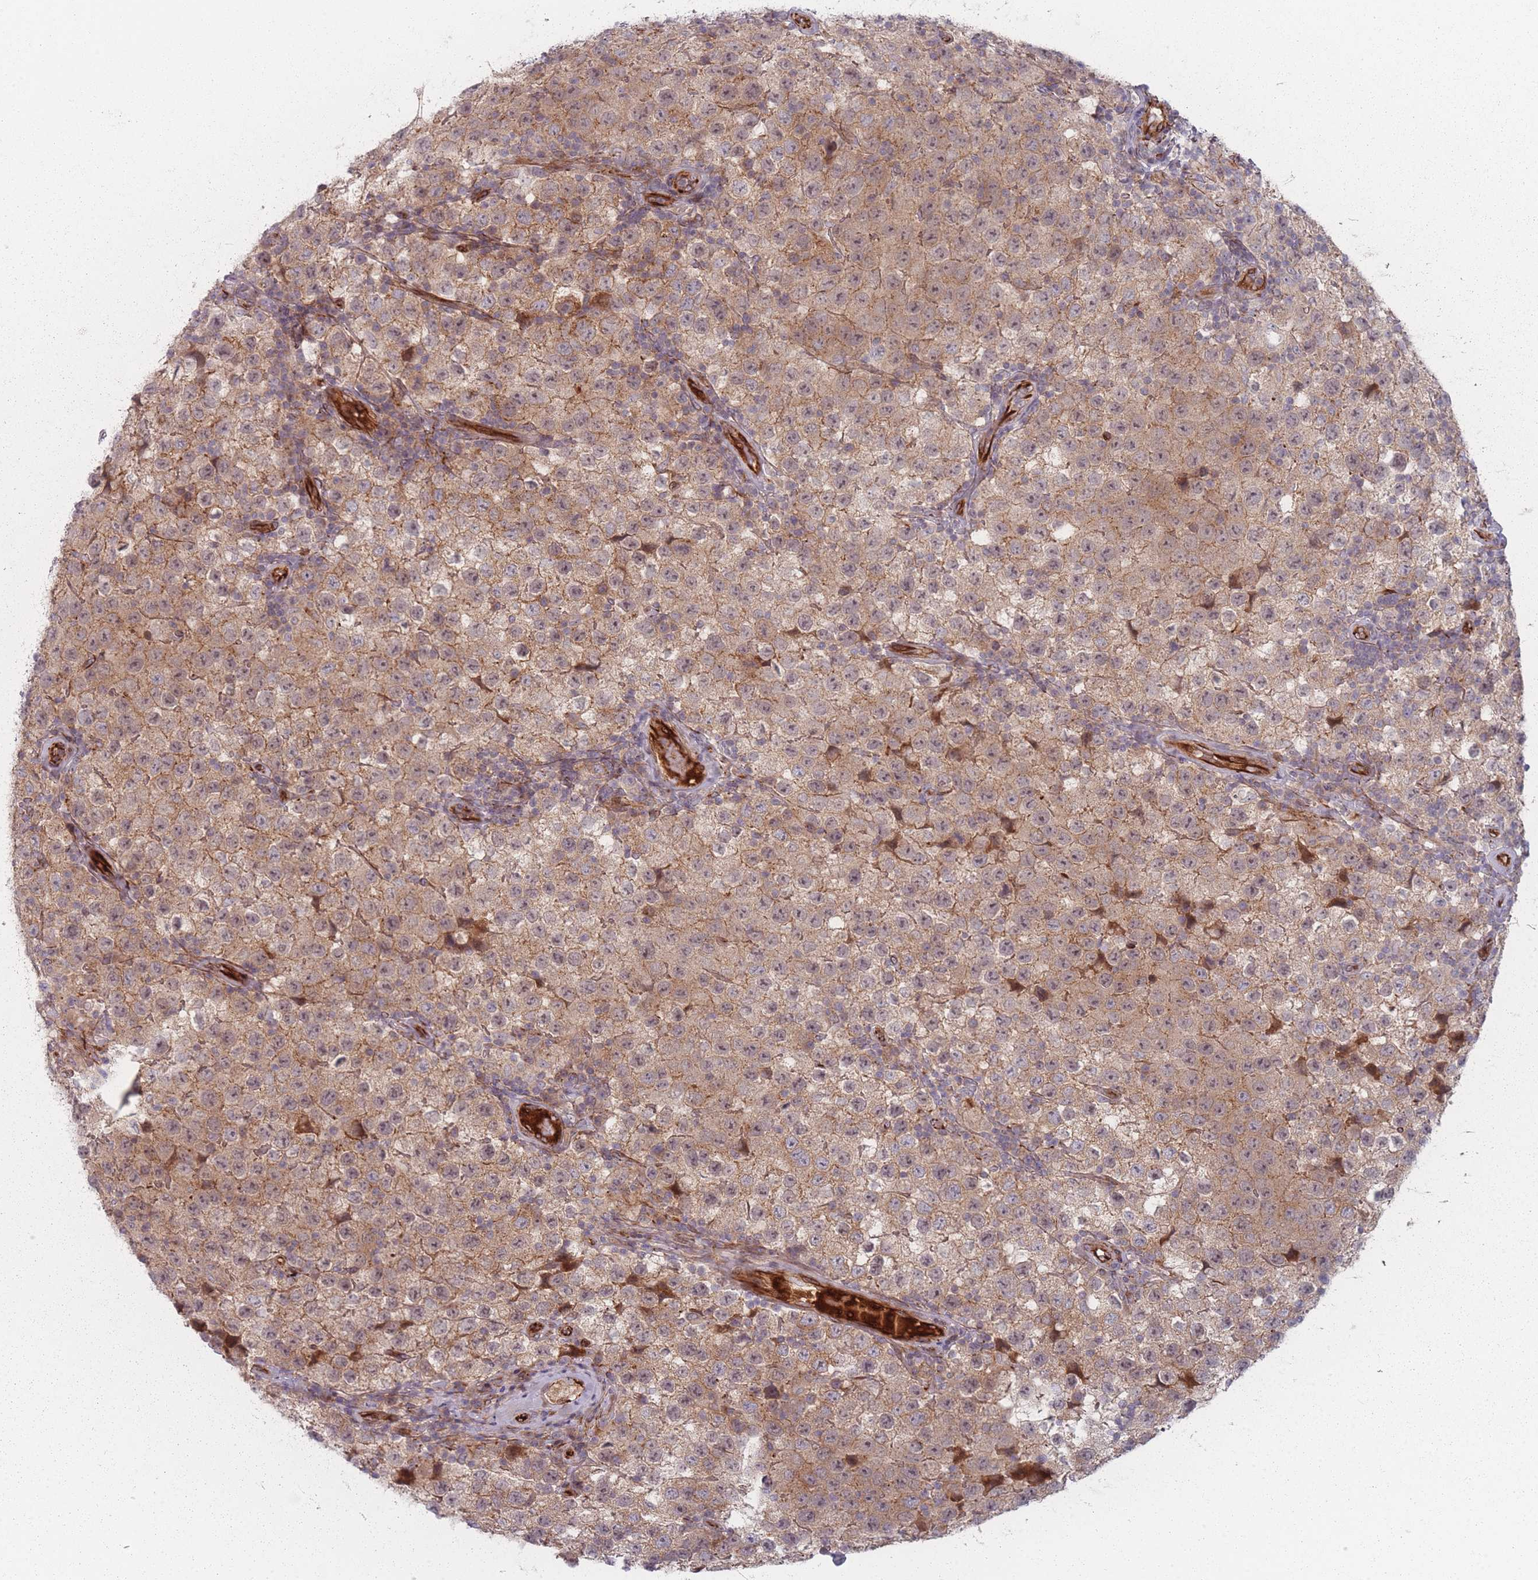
{"staining": {"intensity": "weak", "quantity": ">75%", "location": "cytoplasmic/membranous"}, "tissue": "testis cancer", "cell_type": "Tumor cells", "image_type": "cancer", "snomed": [{"axis": "morphology", "description": "Seminoma, NOS"}, {"axis": "morphology", "description": "Carcinoma, Embryonal, NOS"}, {"axis": "topography", "description": "Testis"}], "caption": "Human testis cancer stained for a protein (brown) reveals weak cytoplasmic/membranous positive positivity in about >75% of tumor cells.", "gene": "EEF1AKMT2", "patient": {"sex": "male", "age": 41}}